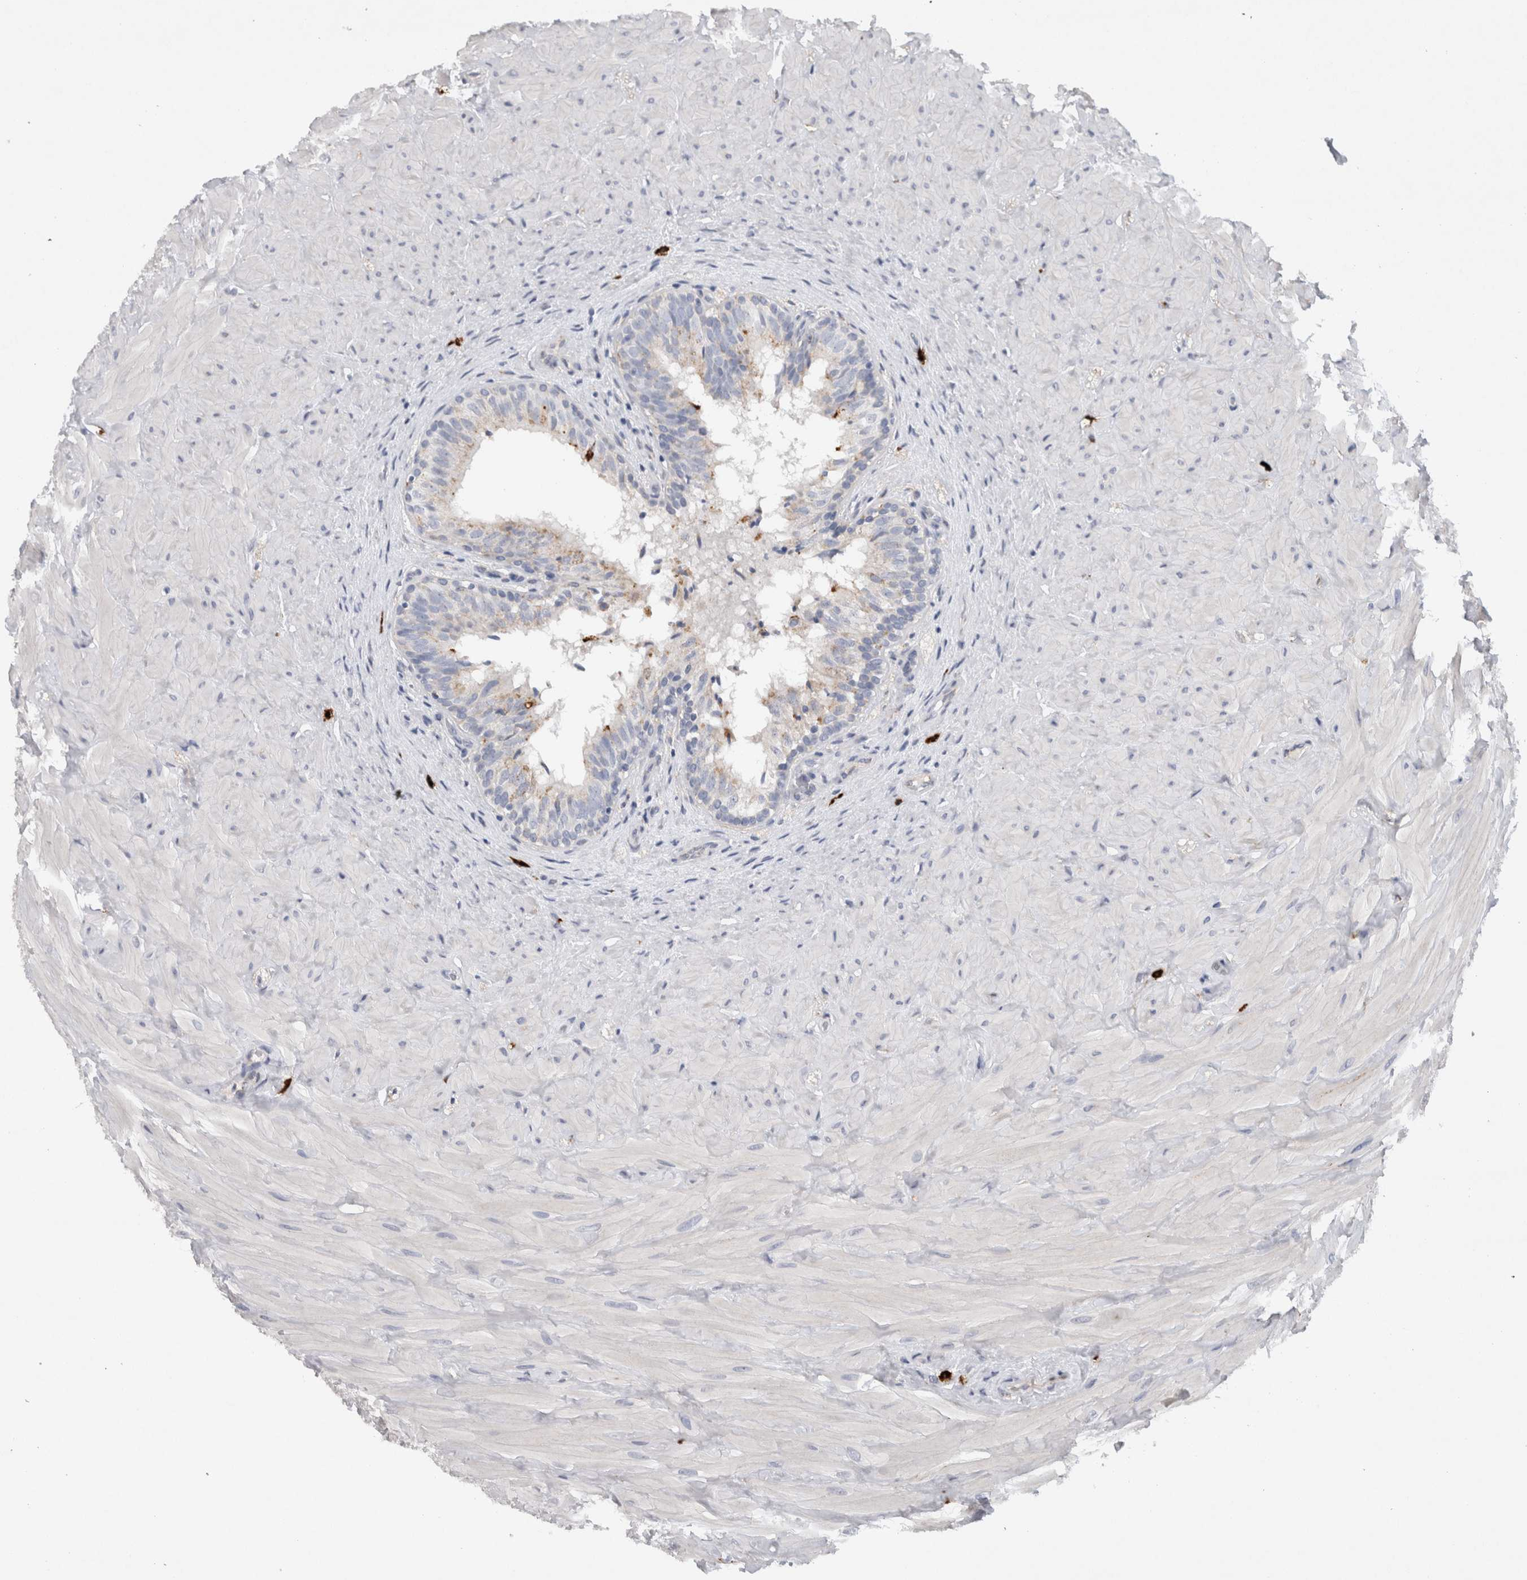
{"staining": {"intensity": "negative", "quantity": "none", "location": "none"}, "tissue": "epididymis", "cell_type": "Glandular cells", "image_type": "normal", "snomed": [{"axis": "morphology", "description": "Normal tissue, NOS"}, {"axis": "topography", "description": "Soft tissue"}, {"axis": "topography", "description": "Epididymis"}], "caption": "DAB (3,3'-diaminobenzidine) immunohistochemical staining of benign human epididymis shows no significant positivity in glandular cells.", "gene": "CD63", "patient": {"sex": "male", "age": 26}}